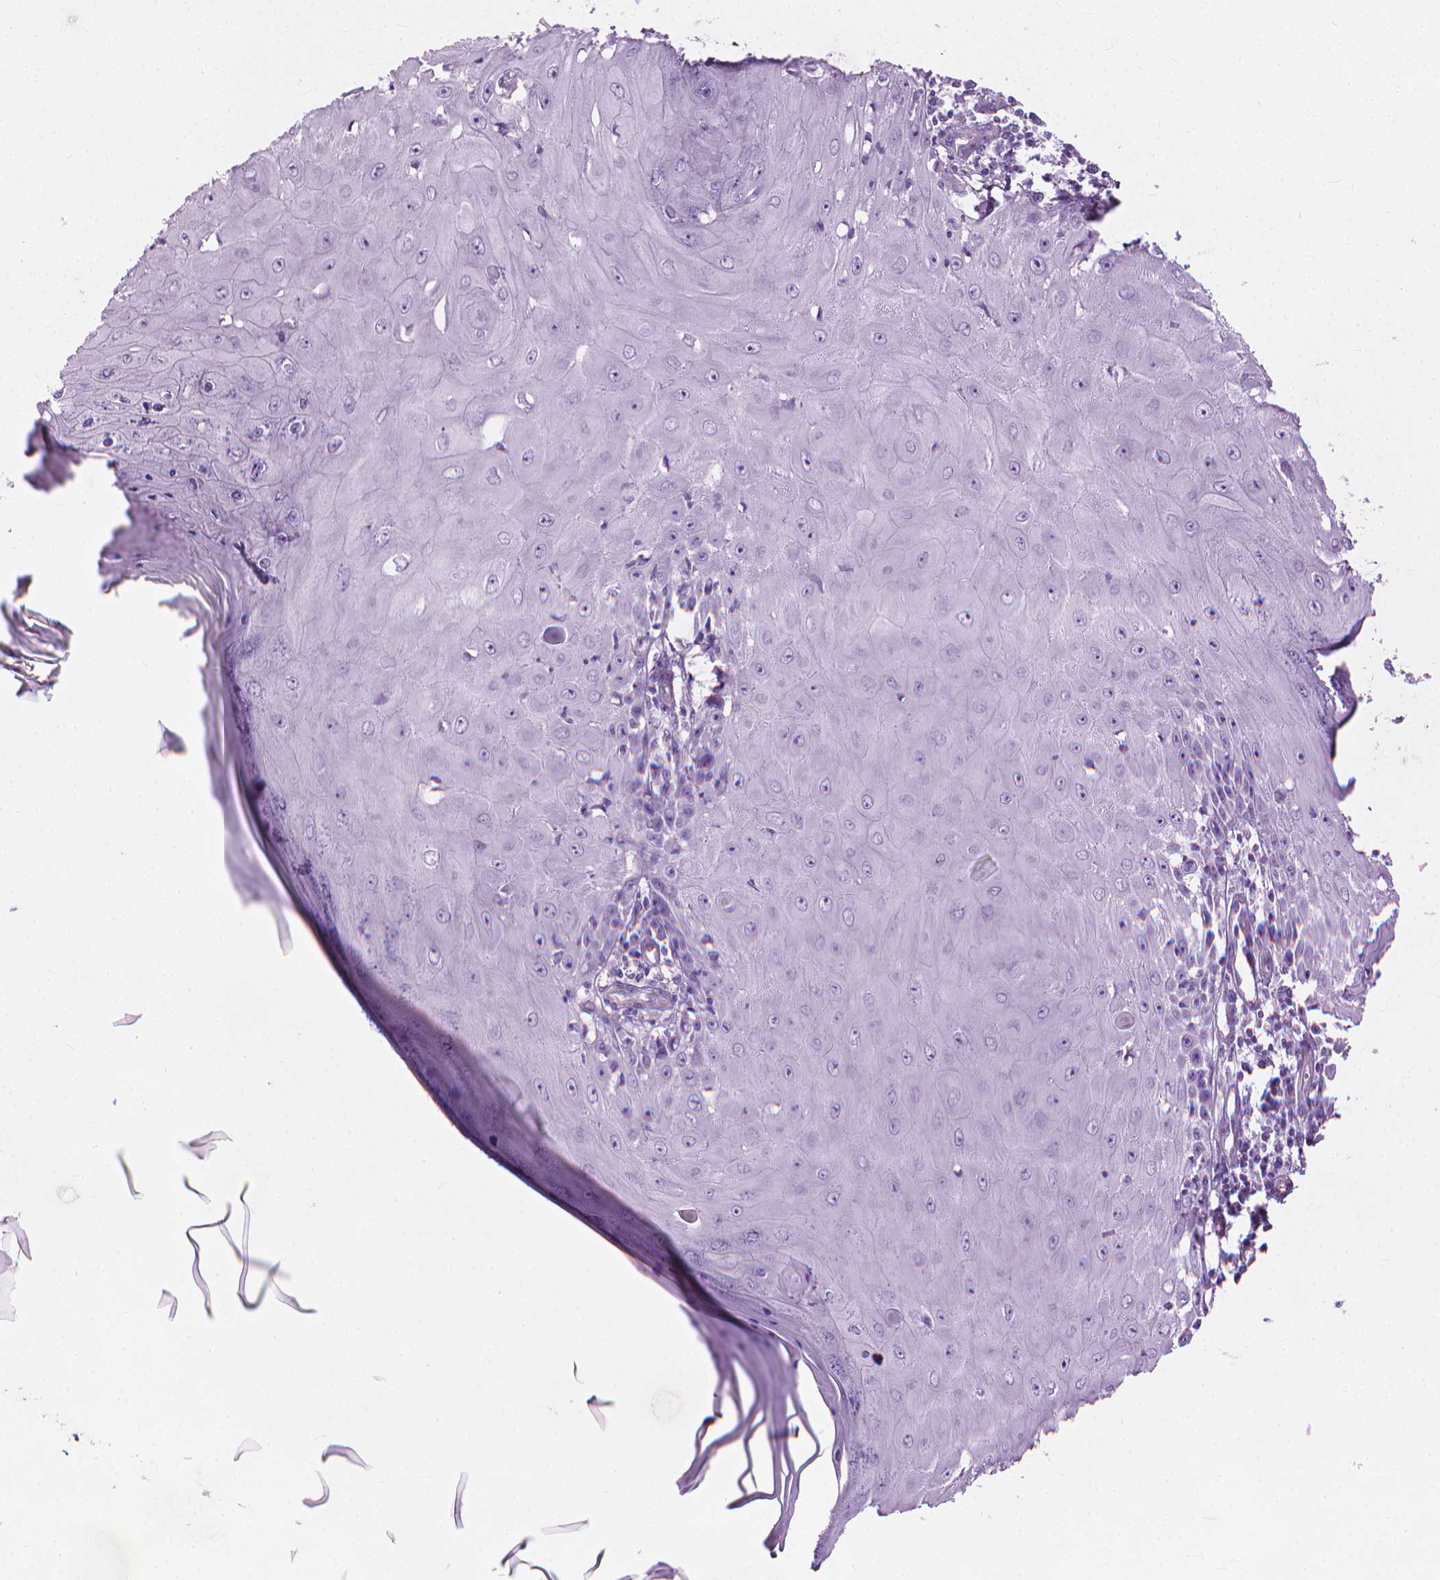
{"staining": {"intensity": "negative", "quantity": "none", "location": "none"}, "tissue": "skin cancer", "cell_type": "Tumor cells", "image_type": "cancer", "snomed": [{"axis": "morphology", "description": "Squamous cell carcinoma, NOS"}, {"axis": "topography", "description": "Skin"}], "caption": "This is a histopathology image of IHC staining of skin squamous cell carcinoma, which shows no expression in tumor cells.", "gene": "KRT73", "patient": {"sex": "female", "age": 73}}